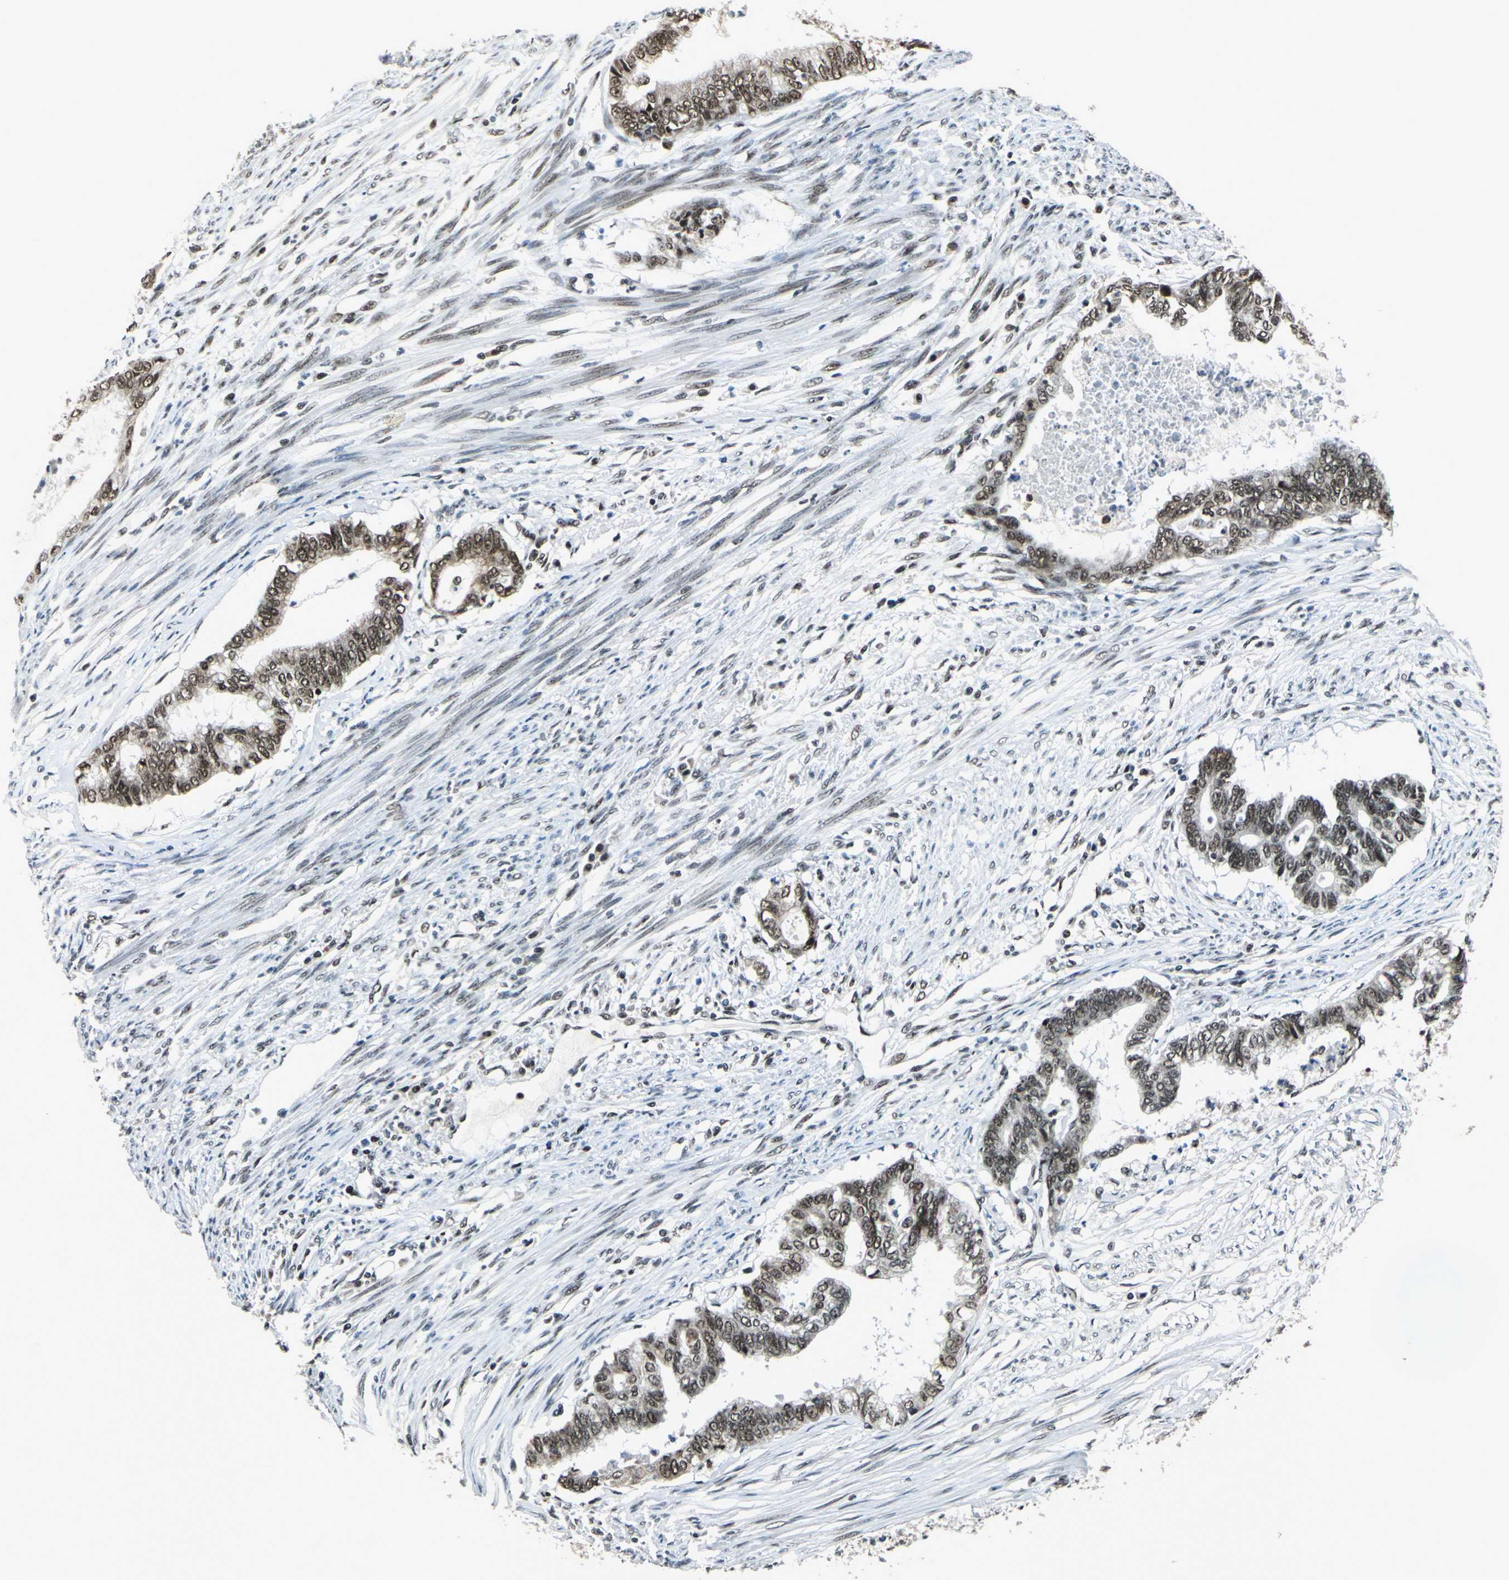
{"staining": {"intensity": "strong", "quantity": ">75%", "location": "nuclear"}, "tissue": "endometrial cancer", "cell_type": "Tumor cells", "image_type": "cancer", "snomed": [{"axis": "morphology", "description": "Adenocarcinoma, NOS"}, {"axis": "topography", "description": "Endometrium"}], "caption": "The micrograph demonstrates staining of adenocarcinoma (endometrial), revealing strong nuclear protein positivity (brown color) within tumor cells.", "gene": "BCLAF1", "patient": {"sex": "female", "age": 79}}